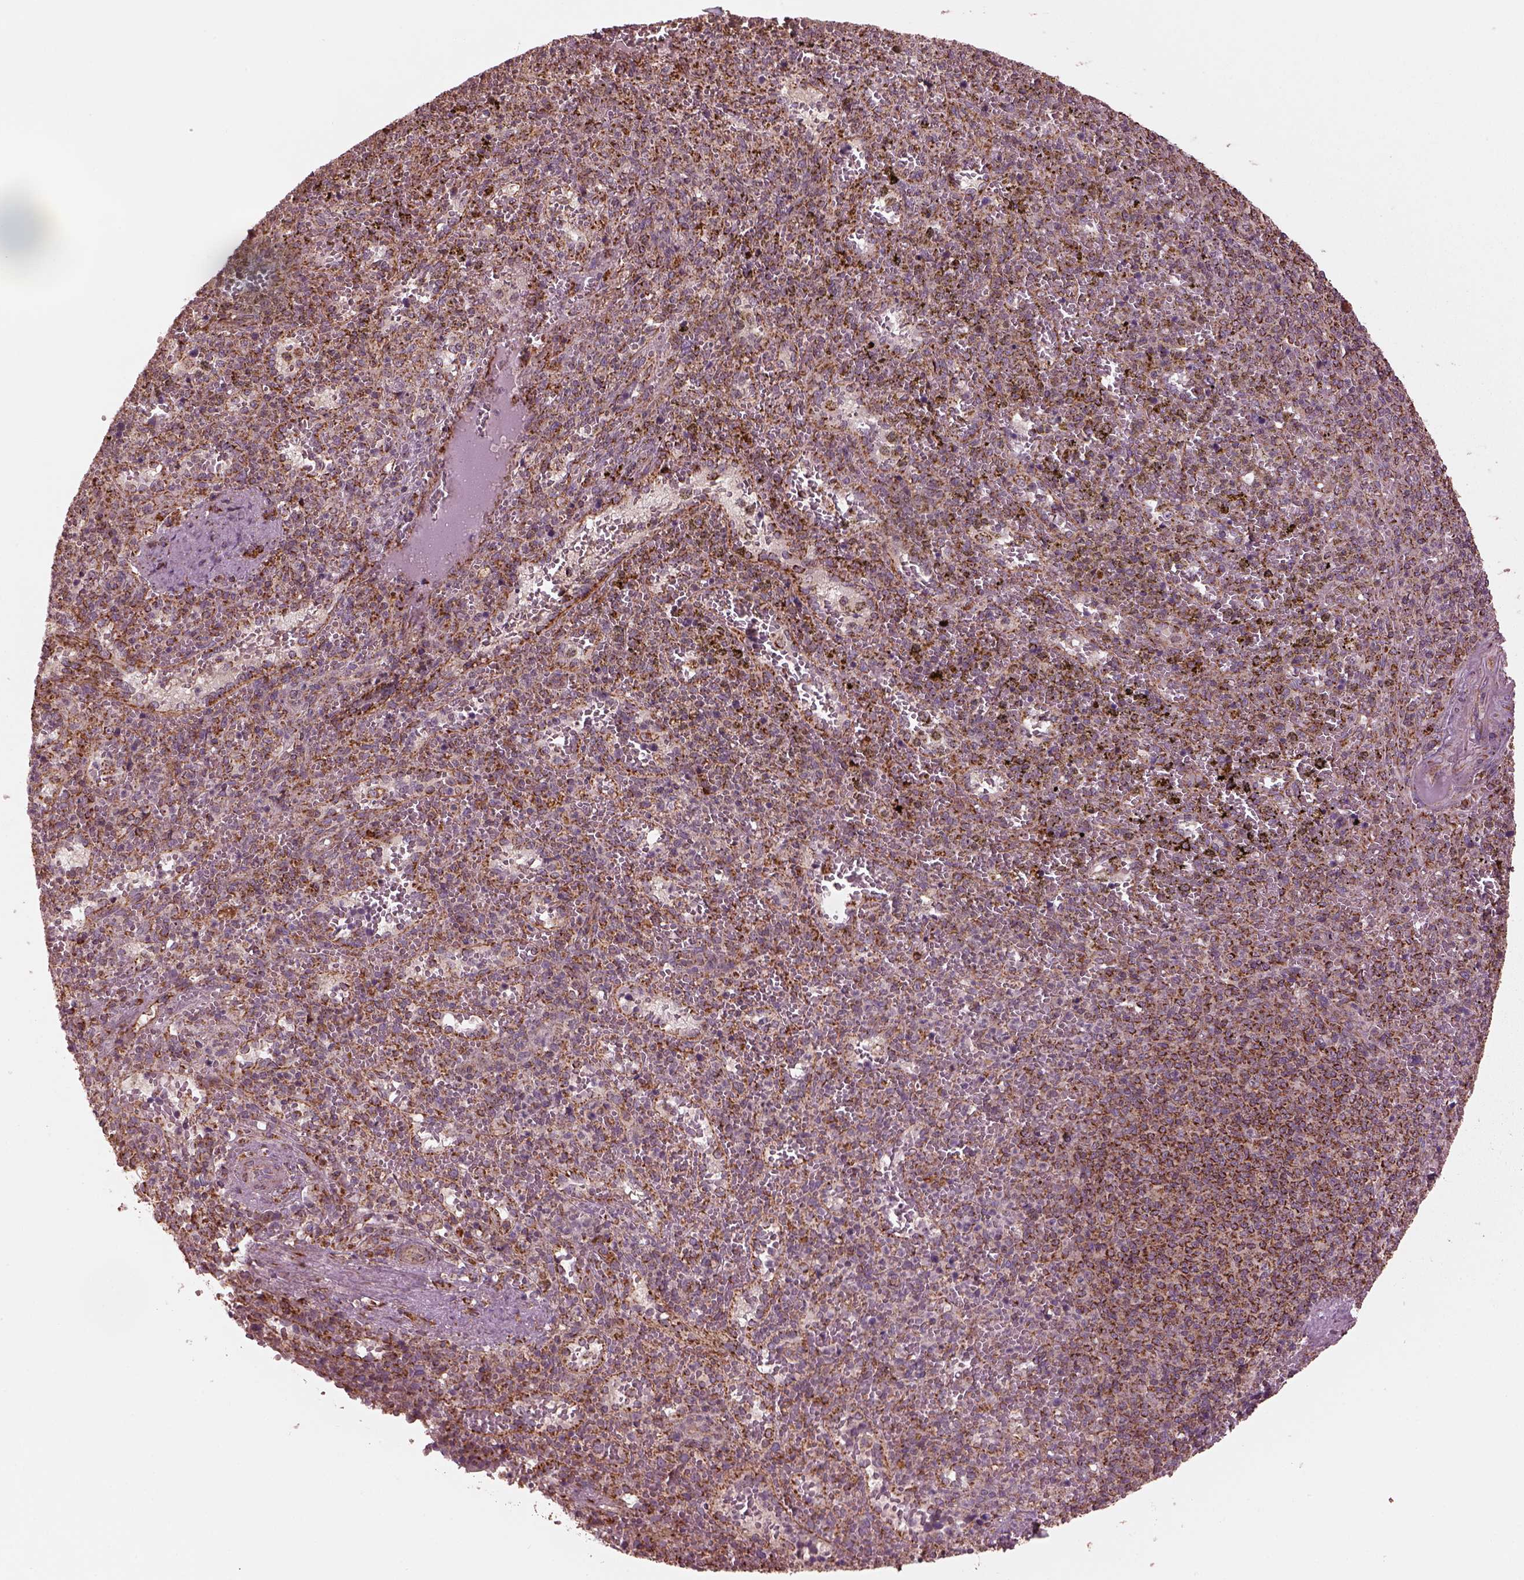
{"staining": {"intensity": "strong", "quantity": "25%-75%", "location": "cytoplasmic/membranous"}, "tissue": "spleen", "cell_type": "Cells in red pulp", "image_type": "normal", "snomed": [{"axis": "morphology", "description": "Normal tissue, NOS"}, {"axis": "topography", "description": "Spleen"}], "caption": "Immunohistochemical staining of unremarkable human spleen shows strong cytoplasmic/membranous protein expression in approximately 25%-75% of cells in red pulp.", "gene": "NDUFB10", "patient": {"sex": "female", "age": 50}}